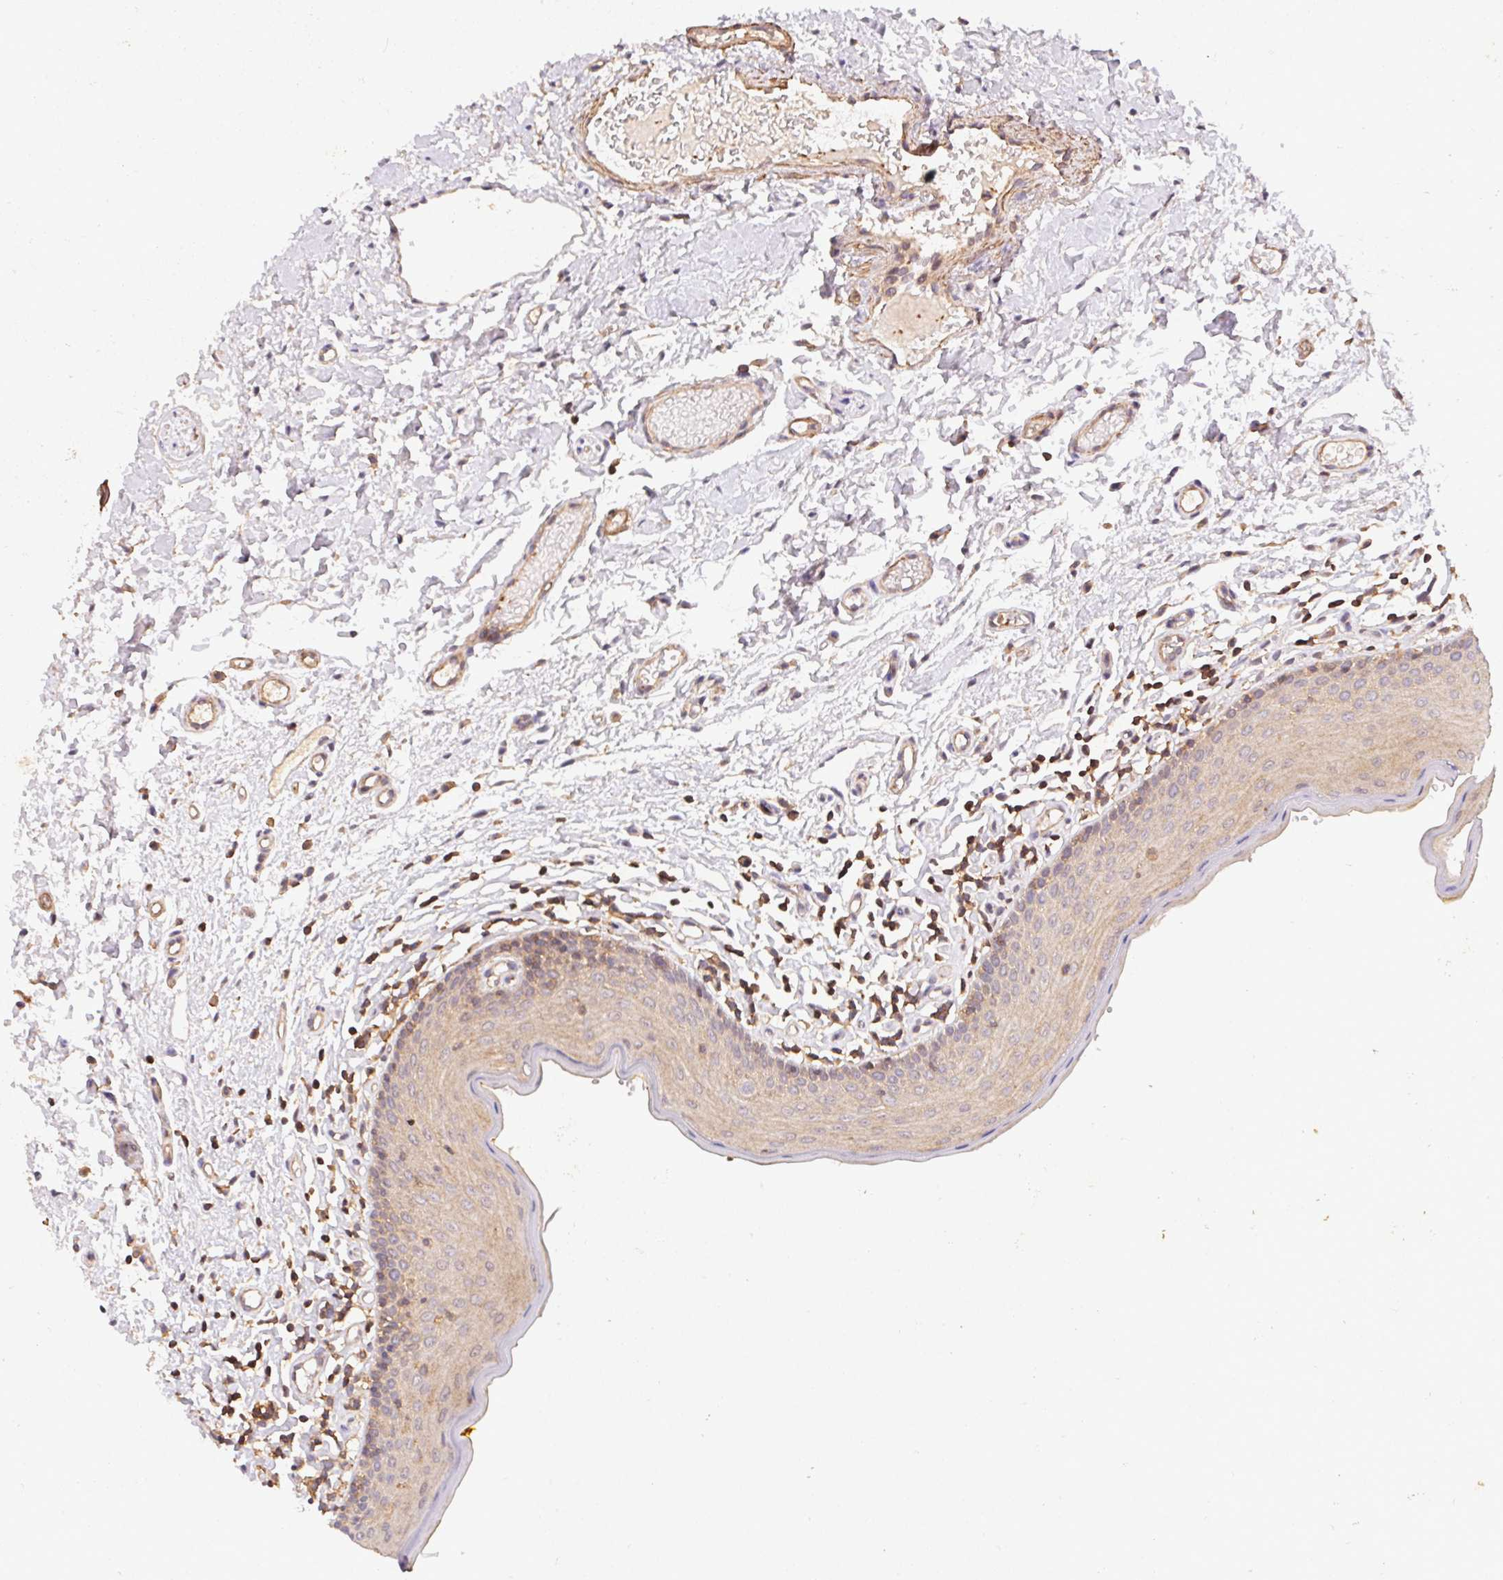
{"staining": {"intensity": "moderate", "quantity": "25%-75%", "location": "cytoplasmic/membranous"}, "tissue": "oral mucosa", "cell_type": "Squamous epithelial cells", "image_type": "normal", "snomed": [{"axis": "morphology", "description": "Normal tissue, NOS"}, {"axis": "topography", "description": "Oral tissue"}, {"axis": "topography", "description": "Tounge, NOS"}], "caption": "An immunohistochemistry histopathology image of normal tissue is shown. Protein staining in brown highlights moderate cytoplasmic/membranous positivity in oral mucosa within squamous epithelial cells. (DAB (3,3'-diaminobenzidine) IHC with brightfield microscopy, high magnification).", "gene": "ATG10", "patient": {"sex": "female", "age": 58}}